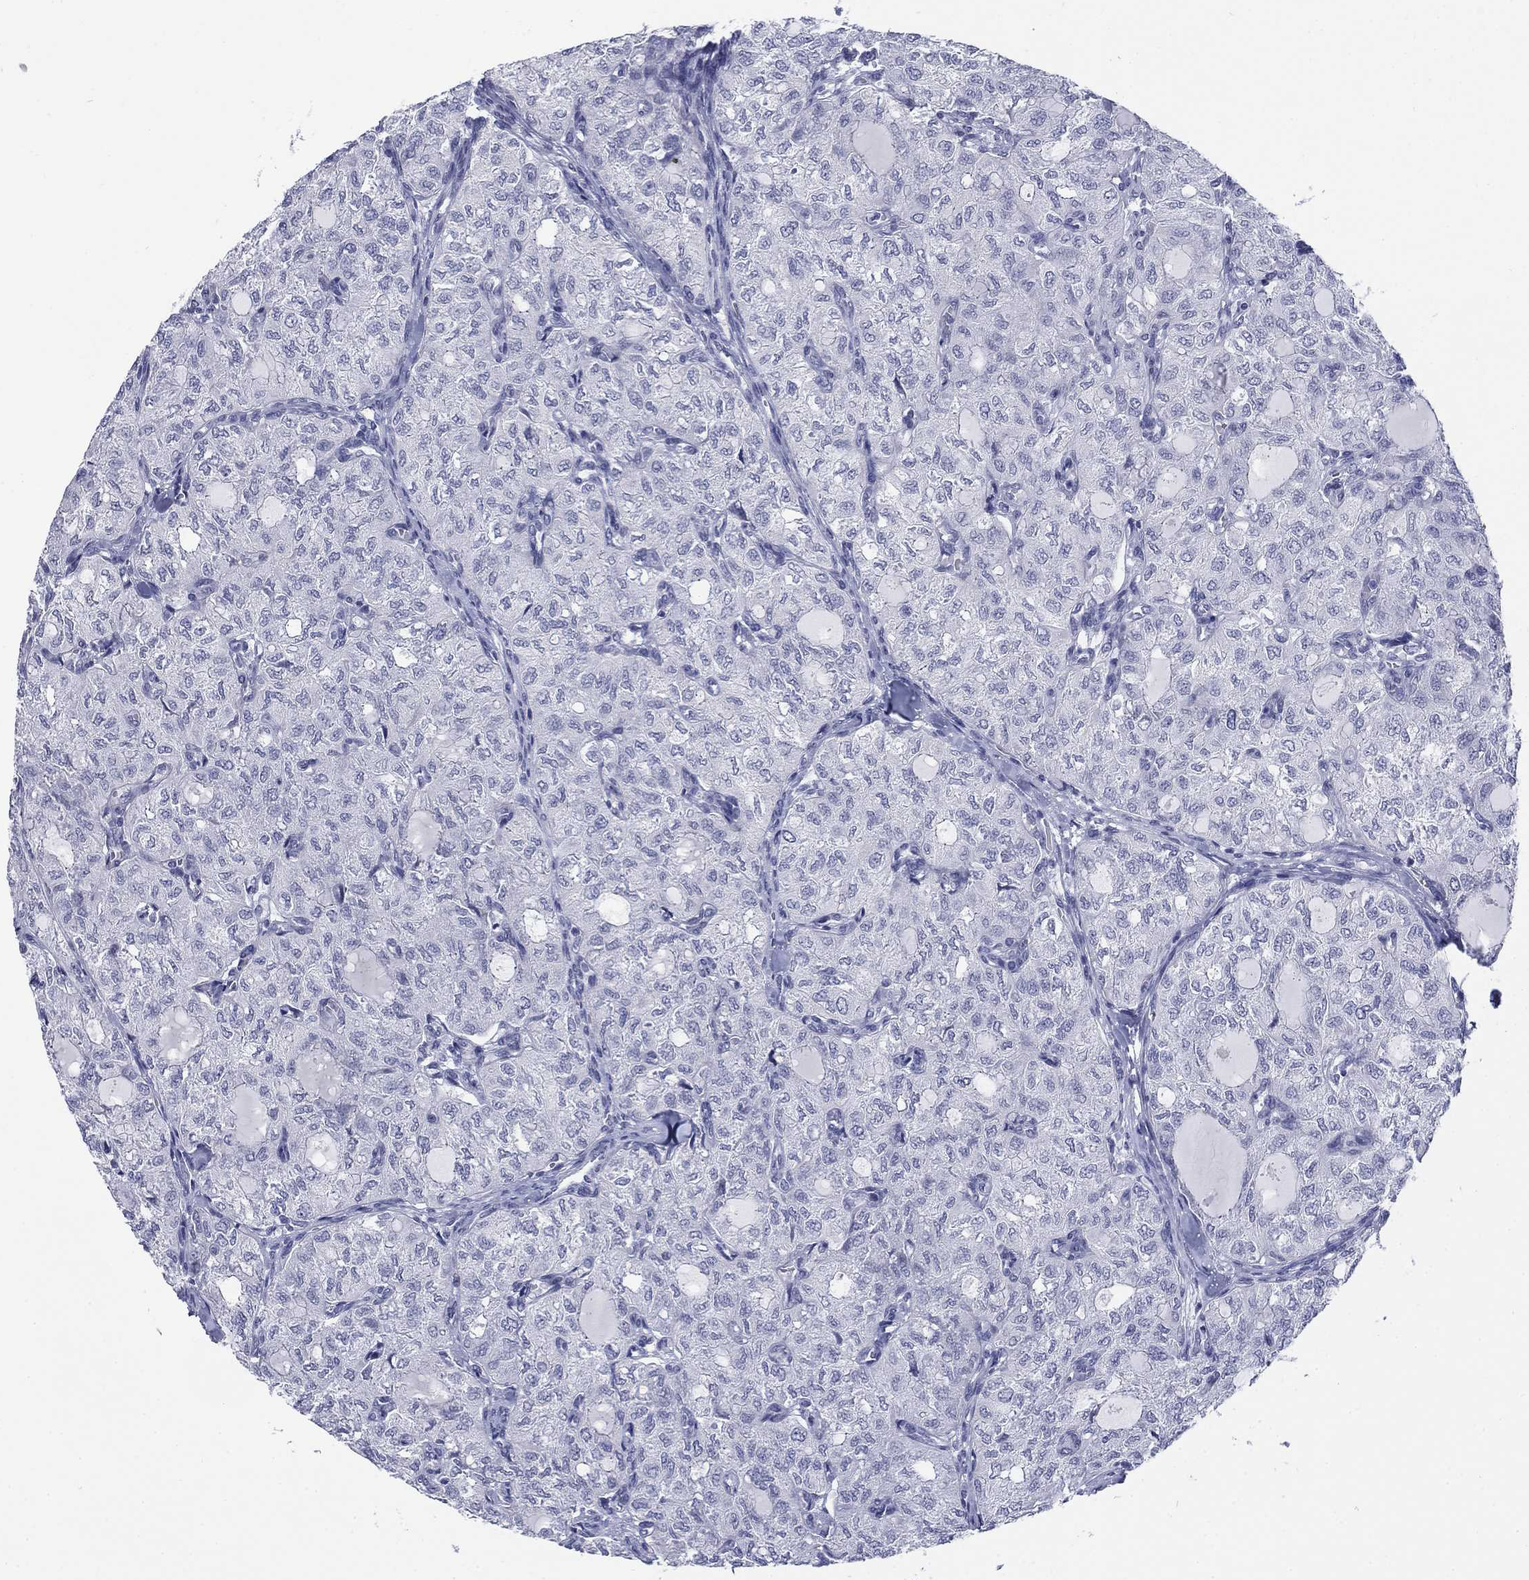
{"staining": {"intensity": "negative", "quantity": "none", "location": "none"}, "tissue": "thyroid cancer", "cell_type": "Tumor cells", "image_type": "cancer", "snomed": [{"axis": "morphology", "description": "Follicular adenoma carcinoma, NOS"}, {"axis": "topography", "description": "Thyroid gland"}], "caption": "Immunohistochemistry (IHC) photomicrograph of neoplastic tissue: human thyroid cancer (follicular adenoma carcinoma) stained with DAB shows no significant protein positivity in tumor cells.", "gene": "ECEL1", "patient": {"sex": "male", "age": 75}}